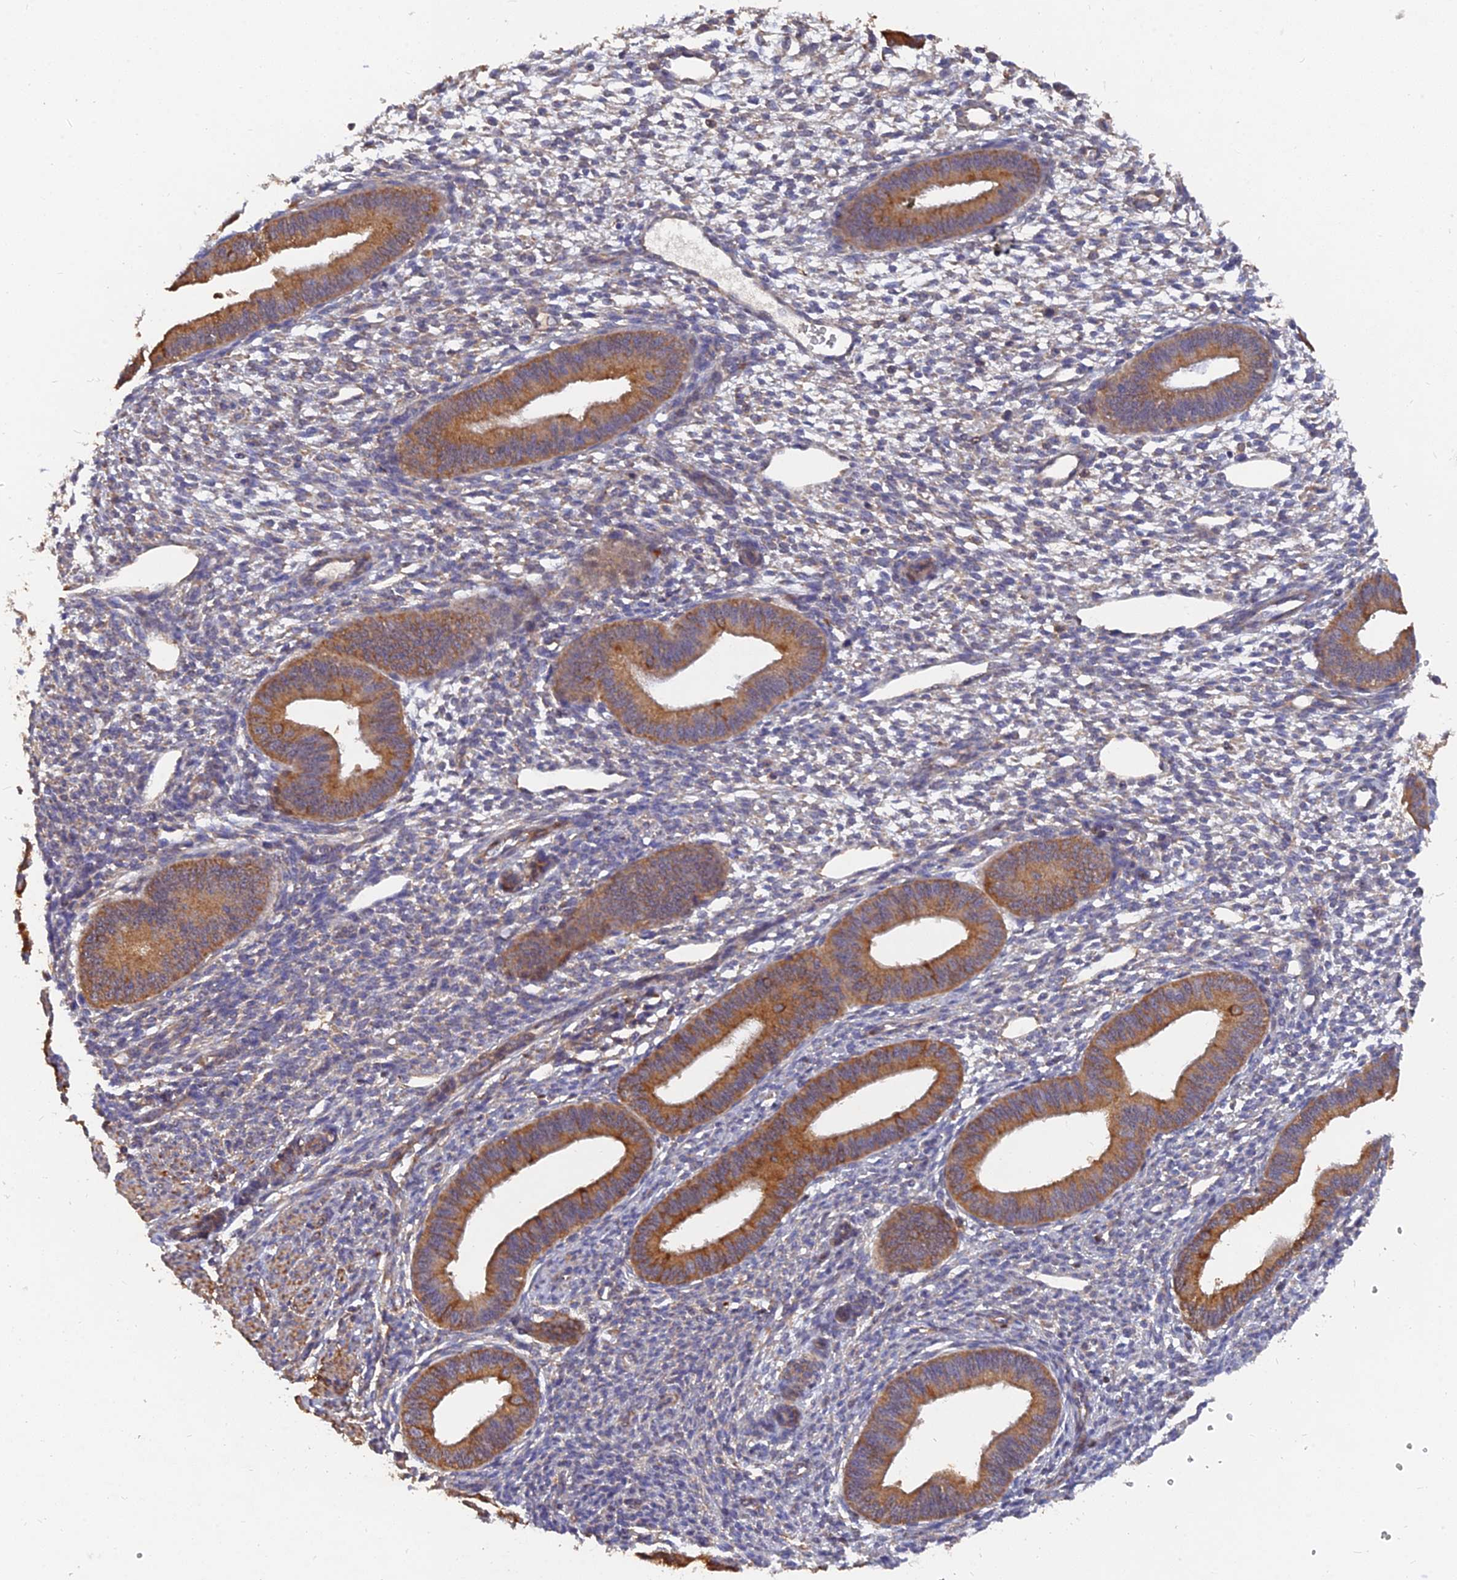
{"staining": {"intensity": "negative", "quantity": "none", "location": "none"}, "tissue": "endometrium", "cell_type": "Cells in endometrial stroma", "image_type": "normal", "snomed": [{"axis": "morphology", "description": "Normal tissue, NOS"}, {"axis": "topography", "description": "Endometrium"}], "caption": "Histopathology image shows no protein staining in cells in endometrial stroma of normal endometrium. The staining is performed using DAB brown chromogen with nuclei counter-stained in using hematoxylin.", "gene": "SLC38A11", "patient": {"sex": "female", "age": 46}}